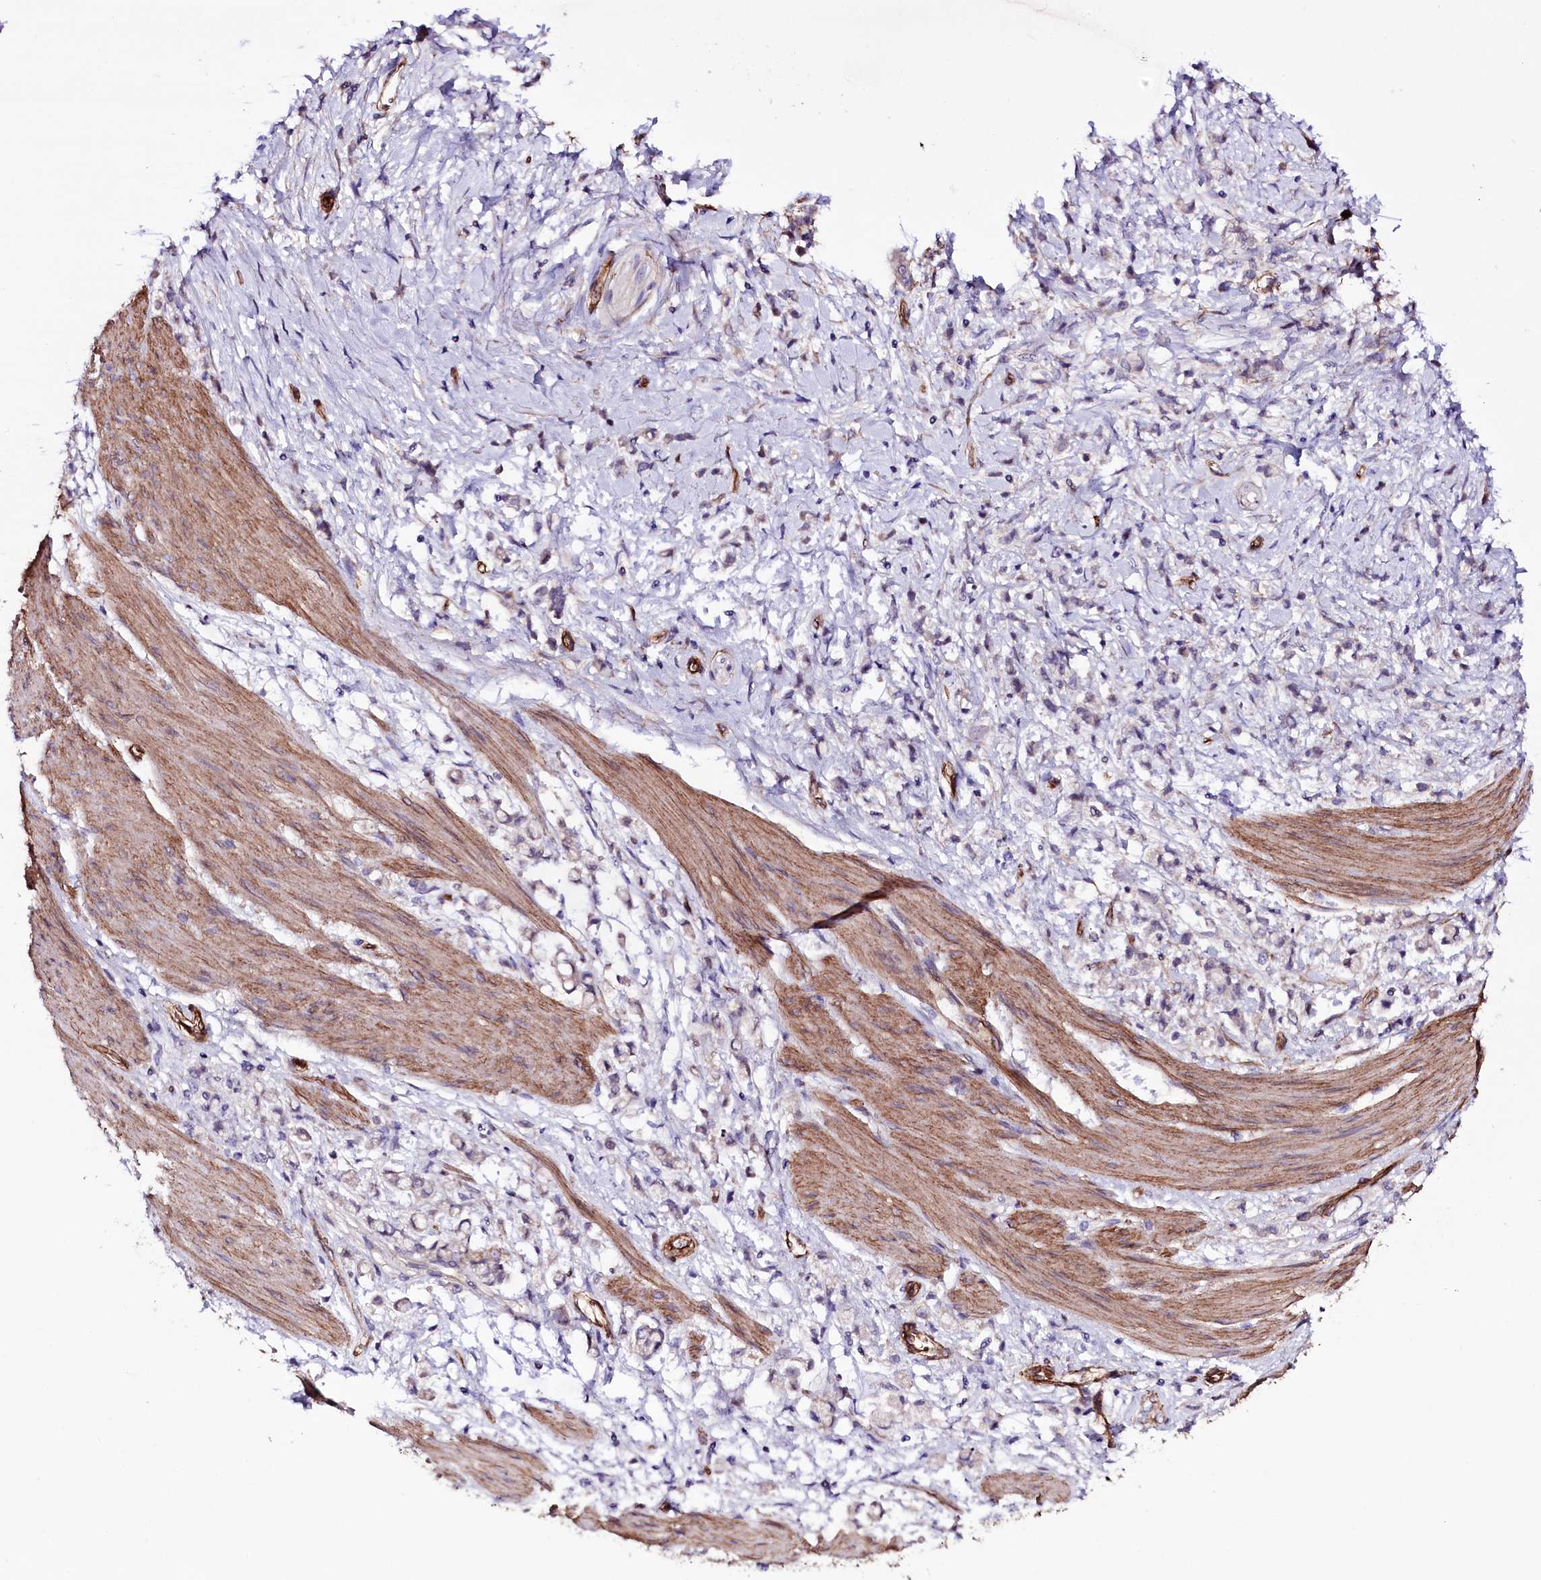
{"staining": {"intensity": "negative", "quantity": "none", "location": "none"}, "tissue": "stomach cancer", "cell_type": "Tumor cells", "image_type": "cancer", "snomed": [{"axis": "morphology", "description": "Adenocarcinoma, NOS"}, {"axis": "topography", "description": "Stomach"}], "caption": "Immunohistochemistry histopathology image of stomach adenocarcinoma stained for a protein (brown), which exhibits no expression in tumor cells. The staining is performed using DAB brown chromogen with nuclei counter-stained in using hematoxylin.", "gene": "MEX3C", "patient": {"sex": "female", "age": 60}}